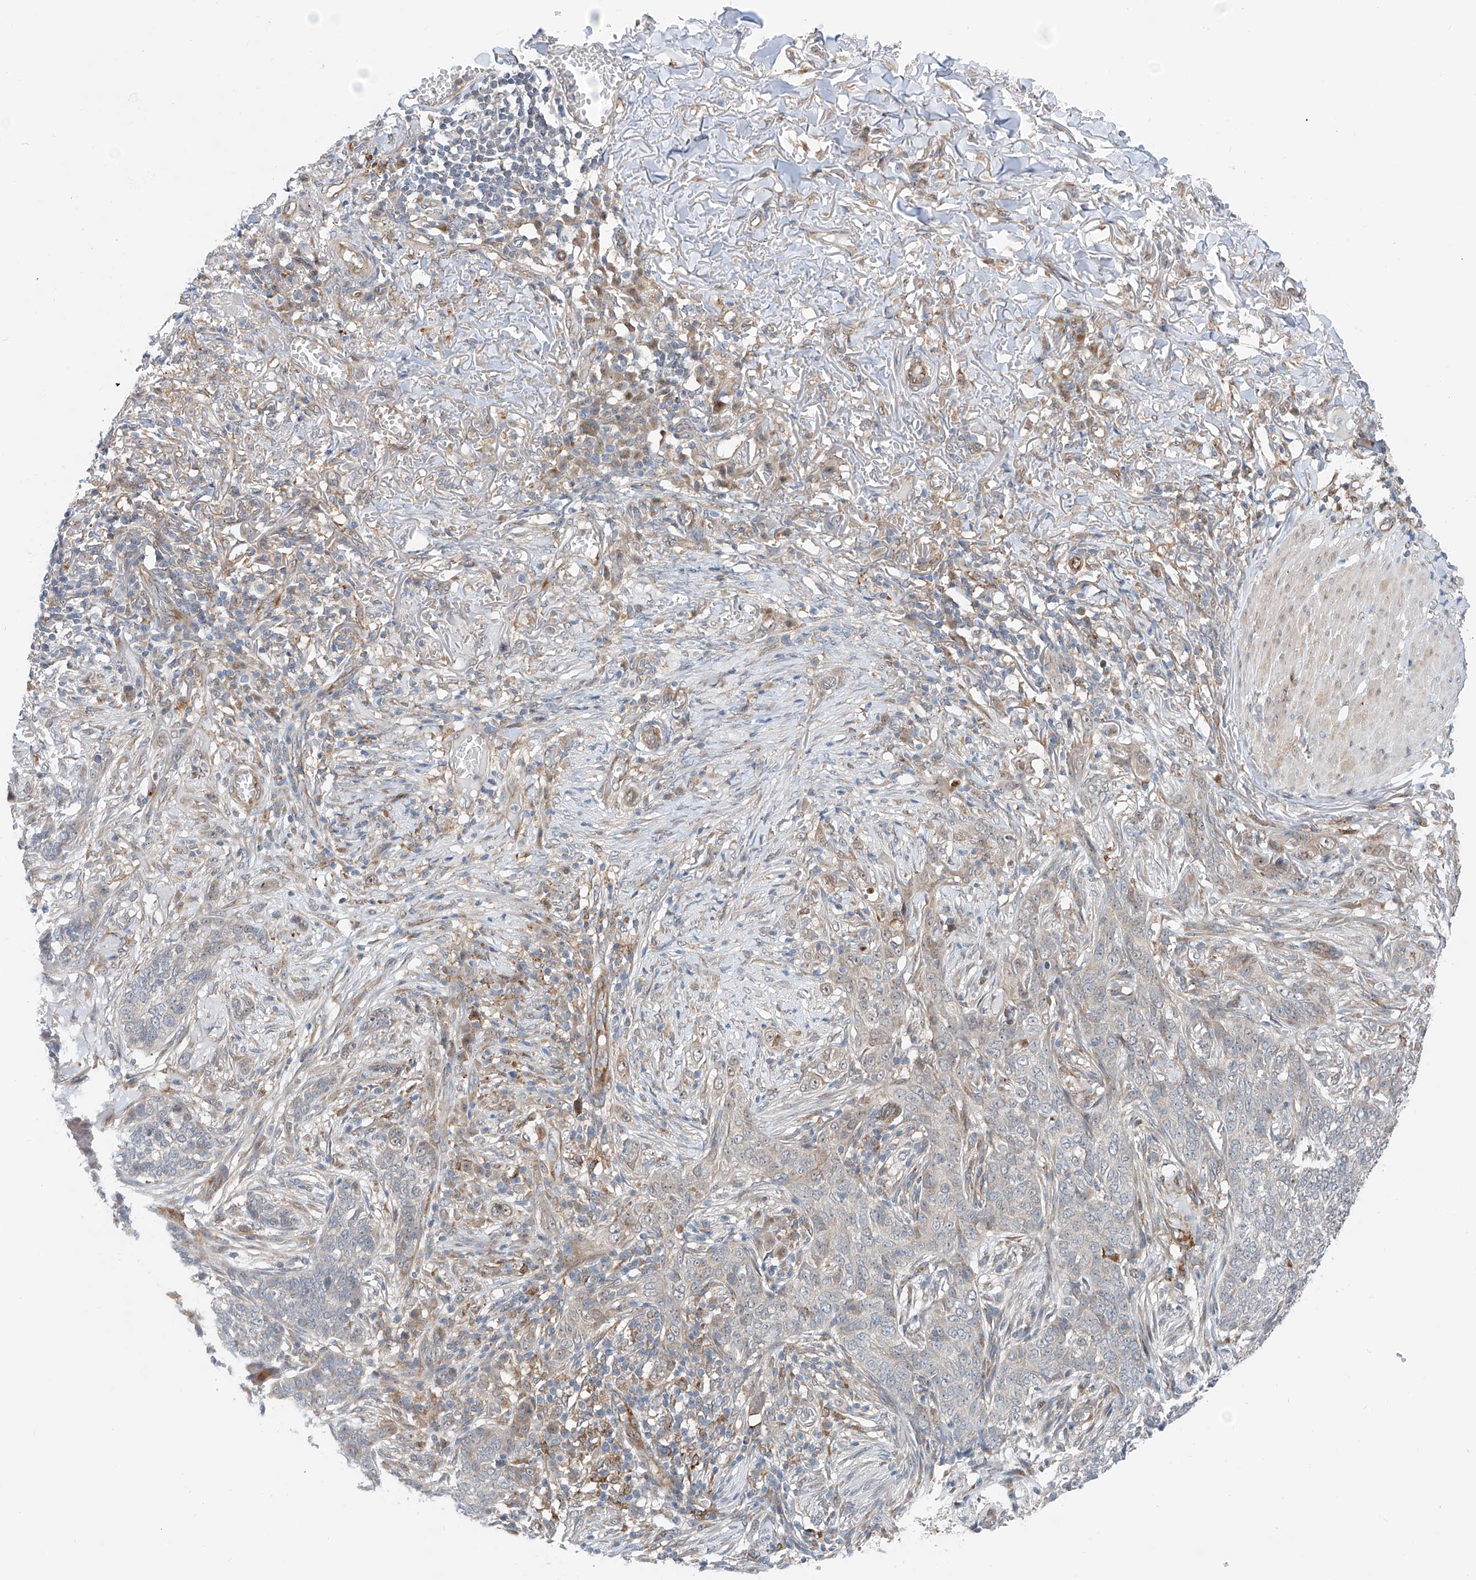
{"staining": {"intensity": "moderate", "quantity": "<25%", "location": "cytoplasmic/membranous"}, "tissue": "skin cancer", "cell_type": "Tumor cells", "image_type": "cancer", "snomed": [{"axis": "morphology", "description": "Basal cell carcinoma"}, {"axis": "topography", "description": "Skin"}], "caption": "IHC histopathology image of neoplastic tissue: human skin basal cell carcinoma stained using immunohistochemistry shows low levels of moderate protein expression localized specifically in the cytoplasmic/membranous of tumor cells, appearing as a cytoplasmic/membranous brown color.", "gene": "CLDND1", "patient": {"sex": "male", "age": 85}}